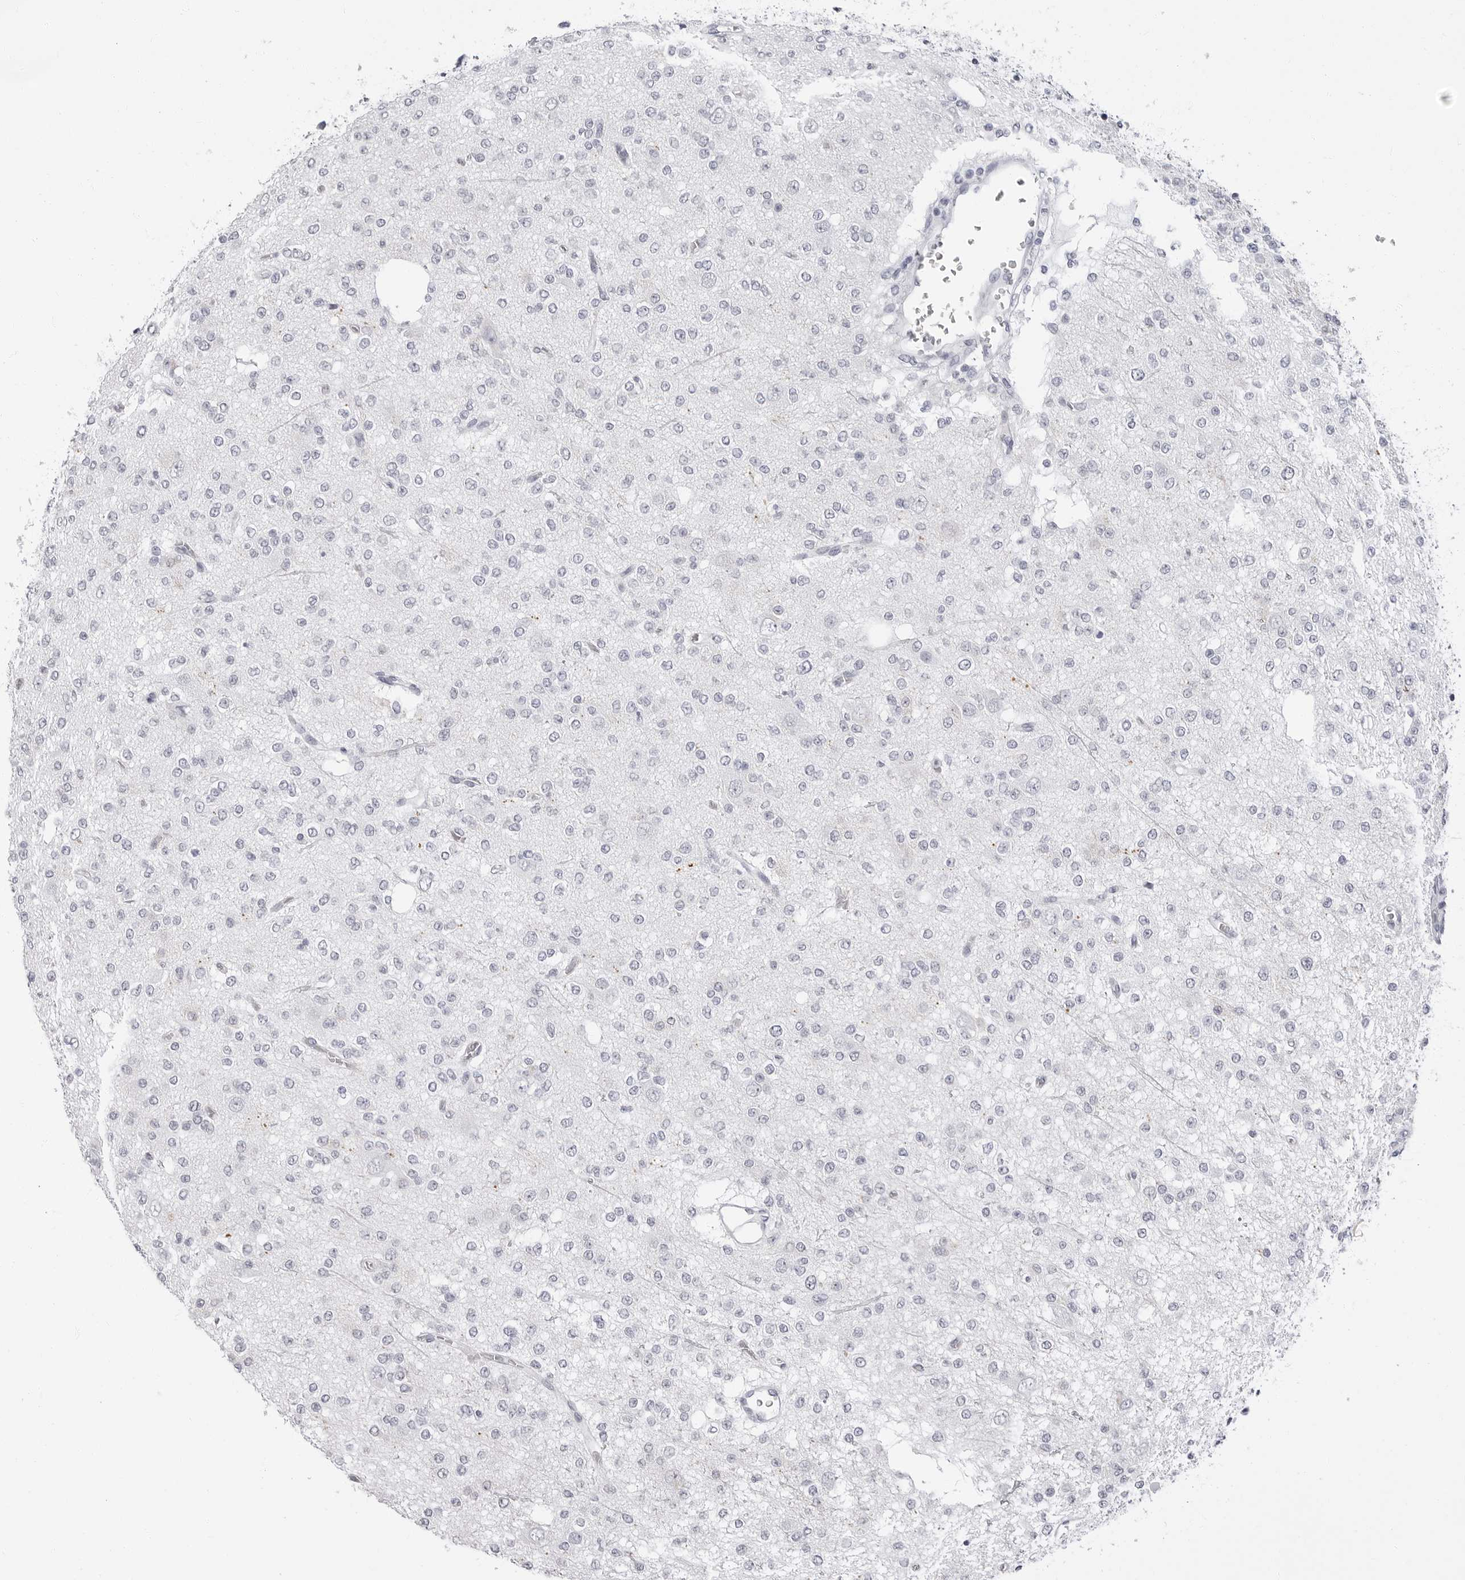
{"staining": {"intensity": "negative", "quantity": "none", "location": "none"}, "tissue": "glioma", "cell_type": "Tumor cells", "image_type": "cancer", "snomed": [{"axis": "morphology", "description": "Glioma, malignant, Low grade"}, {"axis": "topography", "description": "Brain"}], "caption": "Tumor cells are negative for brown protein staining in malignant glioma (low-grade).", "gene": "ERICH3", "patient": {"sex": "male", "age": 38}}